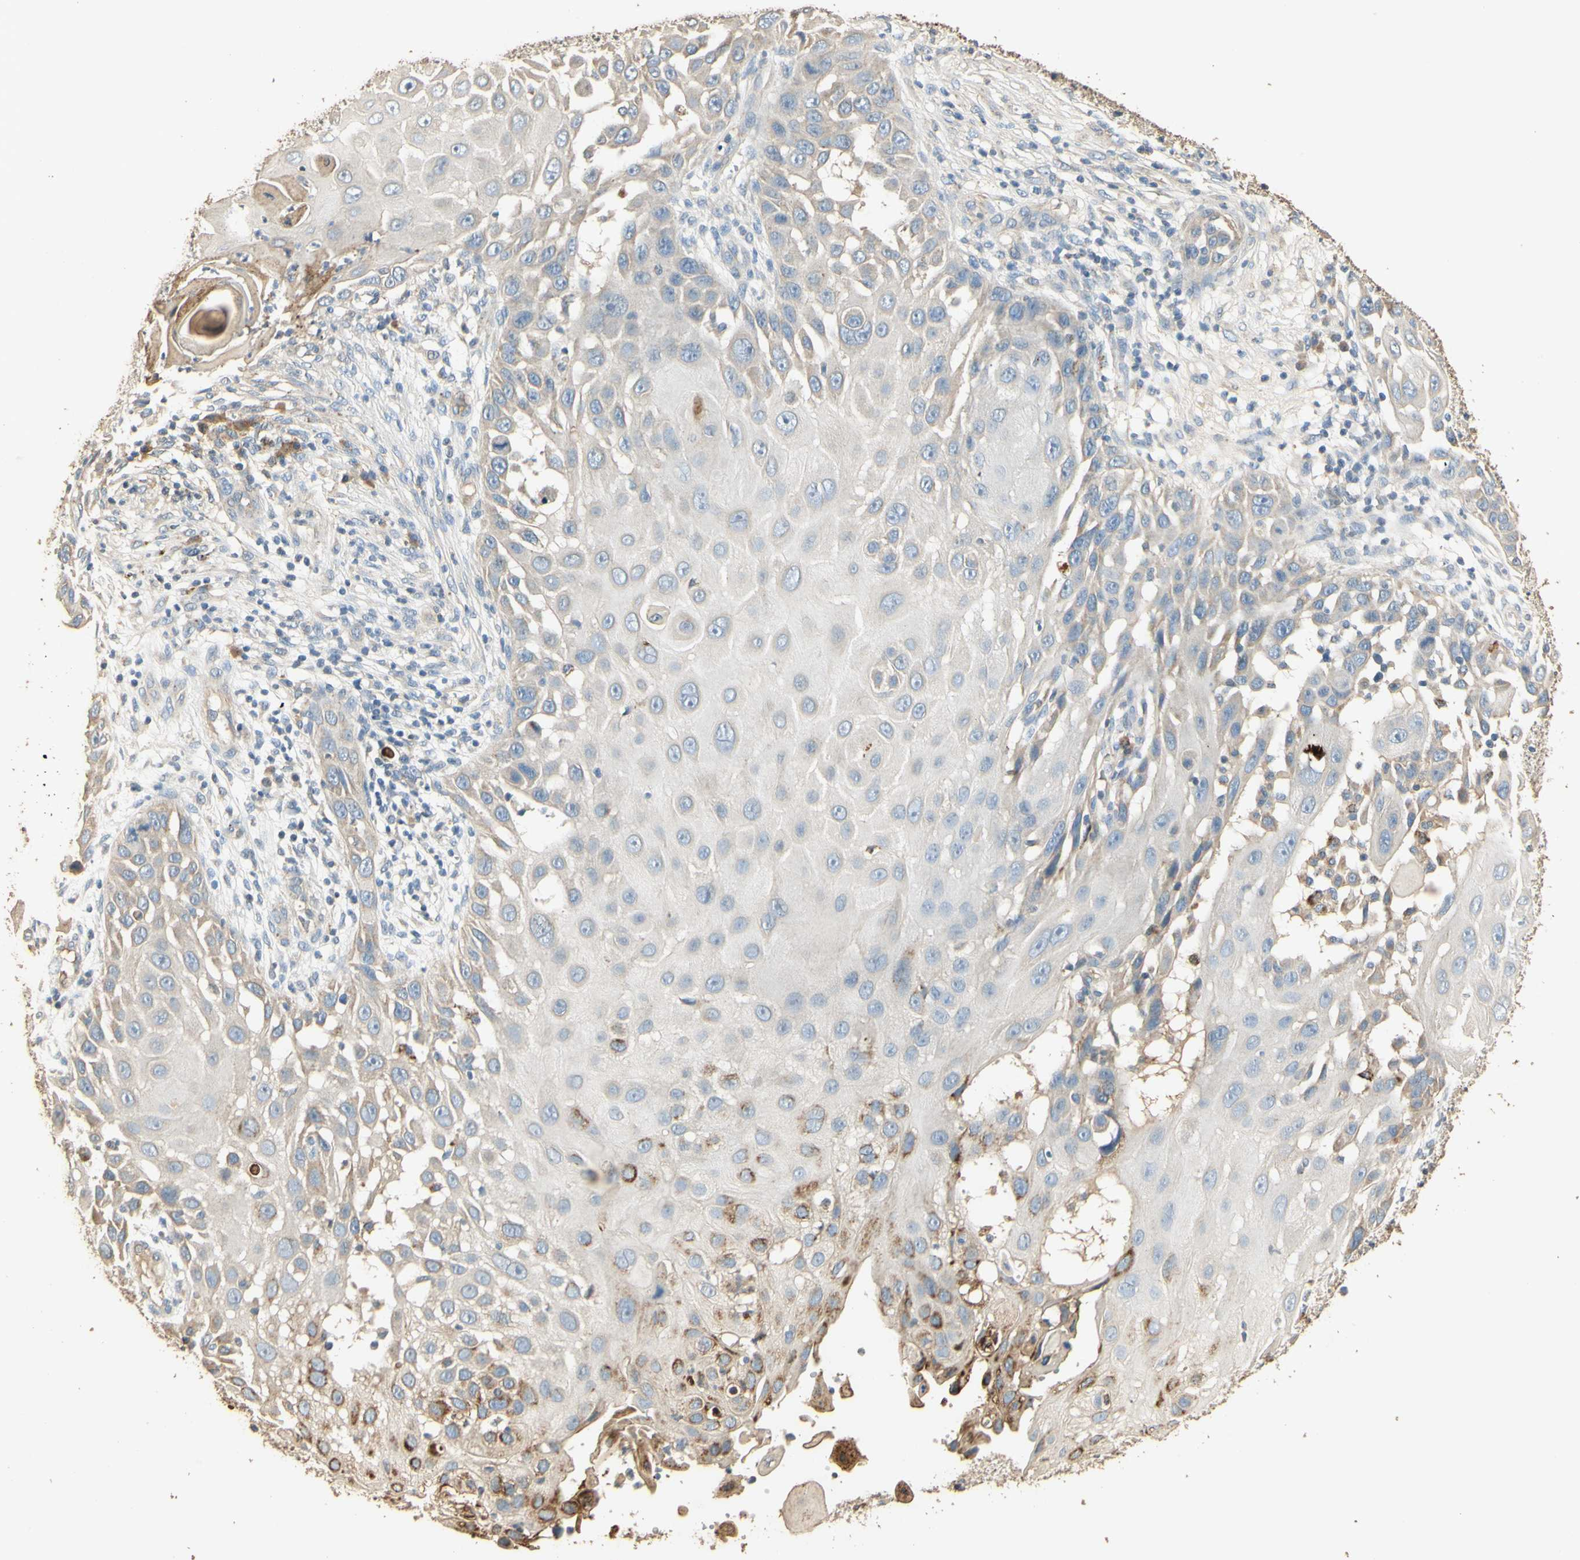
{"staining": {"intensity": "negative", "quantity": "none", "location": "none"}, "tissue": "skin cancer", "cell_type": "Tumor cells", "image_type": "cancer", "snomed": [{"axis": "morphology", "description": "Squamous cell carcinoma, NOS"}, {"axis": "topography", "description": "Skin"}], "caption": "Skin cancer was stained to show a protein in brown. There is no significant positivity in tumor cells.", "gene": "ARHGEF17", "patient": {"sex": "female", "age": 44}}